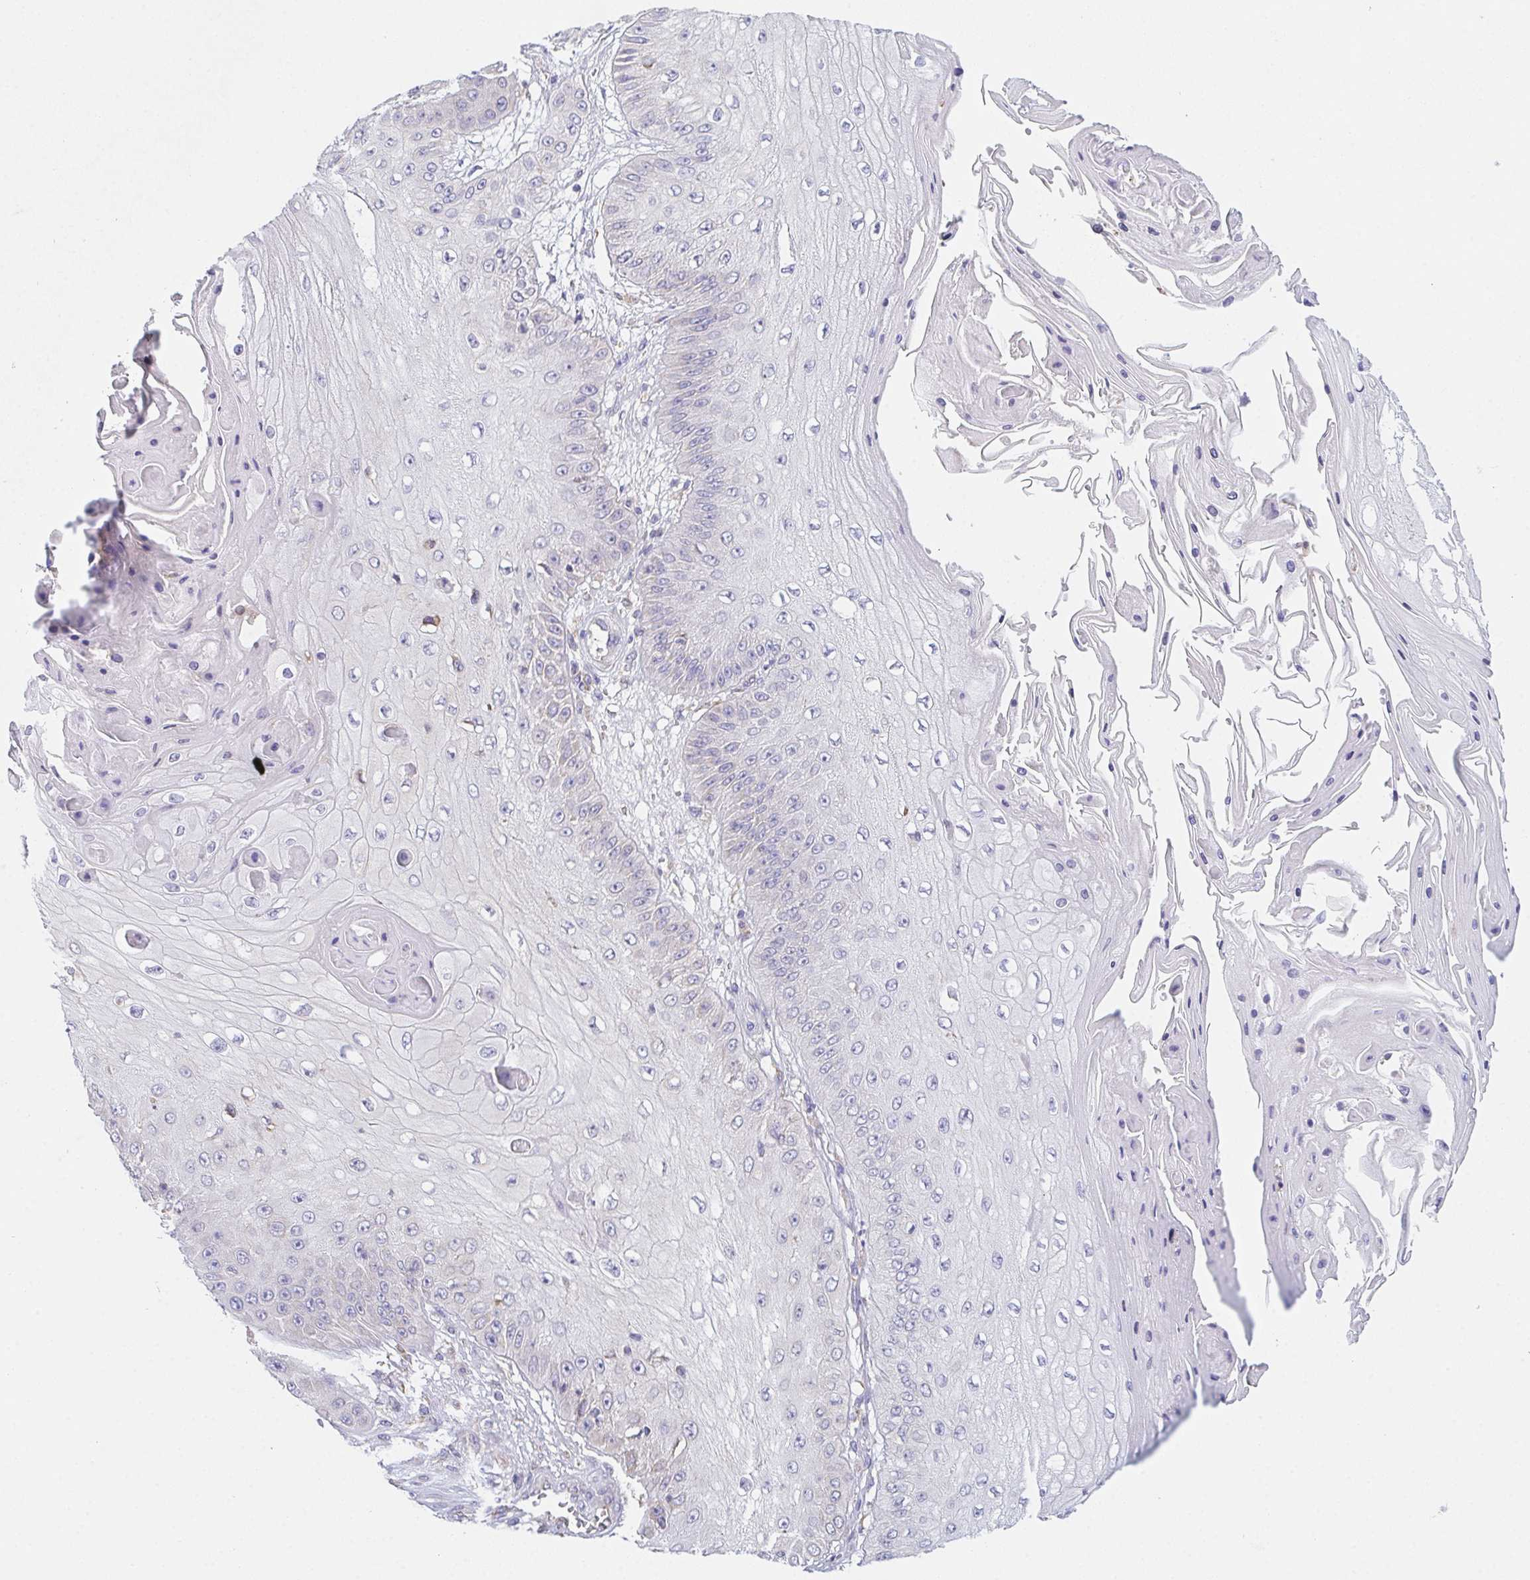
{"staining": {"intensity": "negative", "quantity": "none", "location": "none"}, "tissue": "skin cancer", "cell_type": "Tumor cells", "image_type": "cancer", "snomed": [{"axis": "morphology", "description": "Squamous cell carcinoma, NOS"}, {"axis": "topography", "description": "Skin"}], "caption": "An immunohistochemistry photomicrograph of skin squamous cell carcinoma is shown. There is no staining in tumor cells of skin squamous cell carcinoma.", "gene": "ADAM8", "patient": {"sex": "male", "age": 70}}